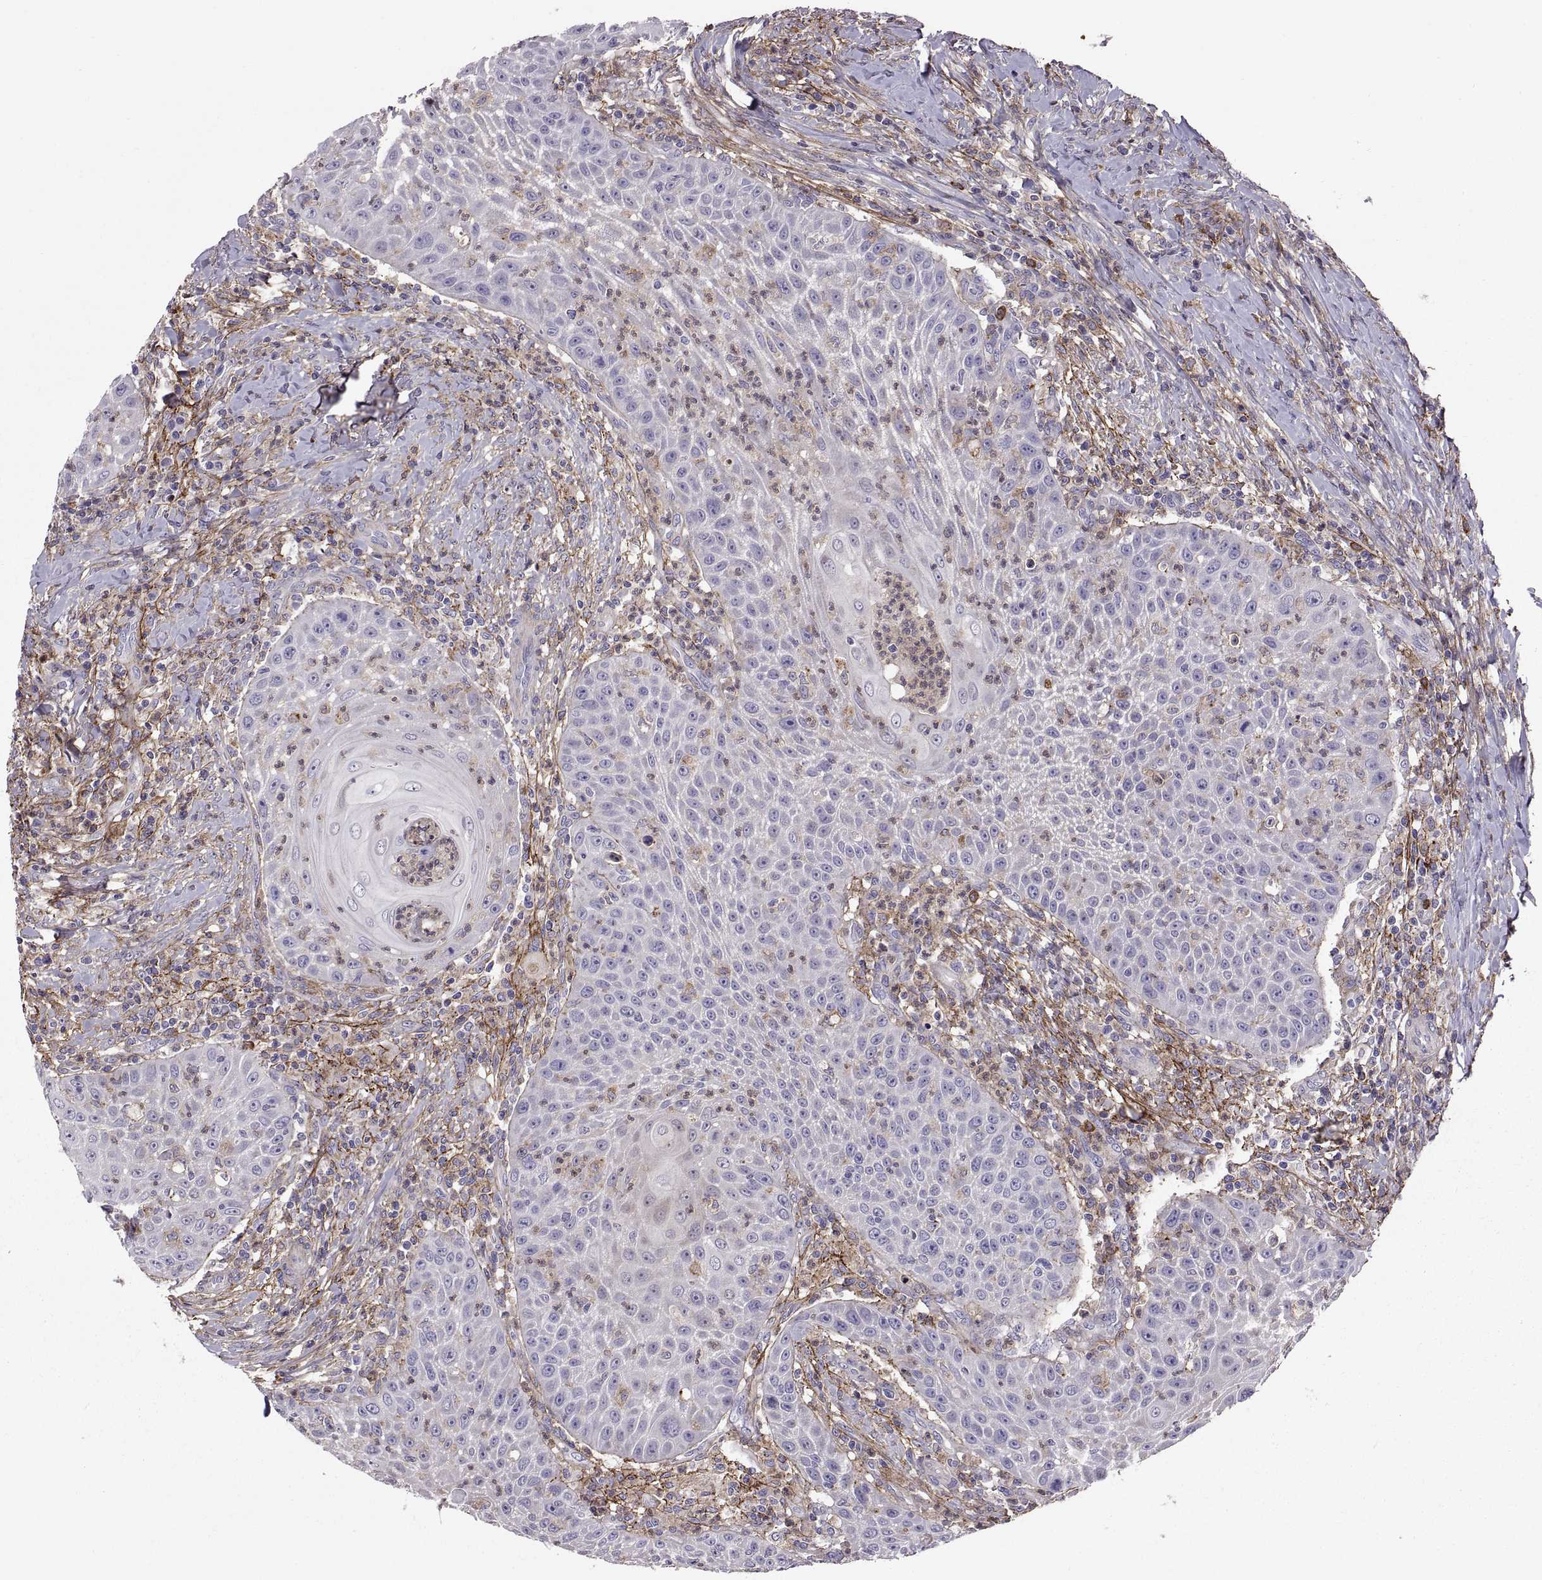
{"staining": {"intensity": "negative", "quantity": "none", "location": "none"}, "tissue": "head and neck cancer", "cell_type": "Tumor cells", "image_type": "cancer", "snomed": [{"axis": "morphology", "description": "Squamous cell carcinoma, NOS"}, {"axis": "topography", "description": "Head-Neck"}], "caption": "This micrograph is of head and neck squamous cell carcinoma stained with immunohistochemistry to label a protein in brown with the nuclei are counter-stained blue. There is no expression in tumor cells.", "gene": "EMILIN2", "patient": {"sex": "male", "age": 69}}